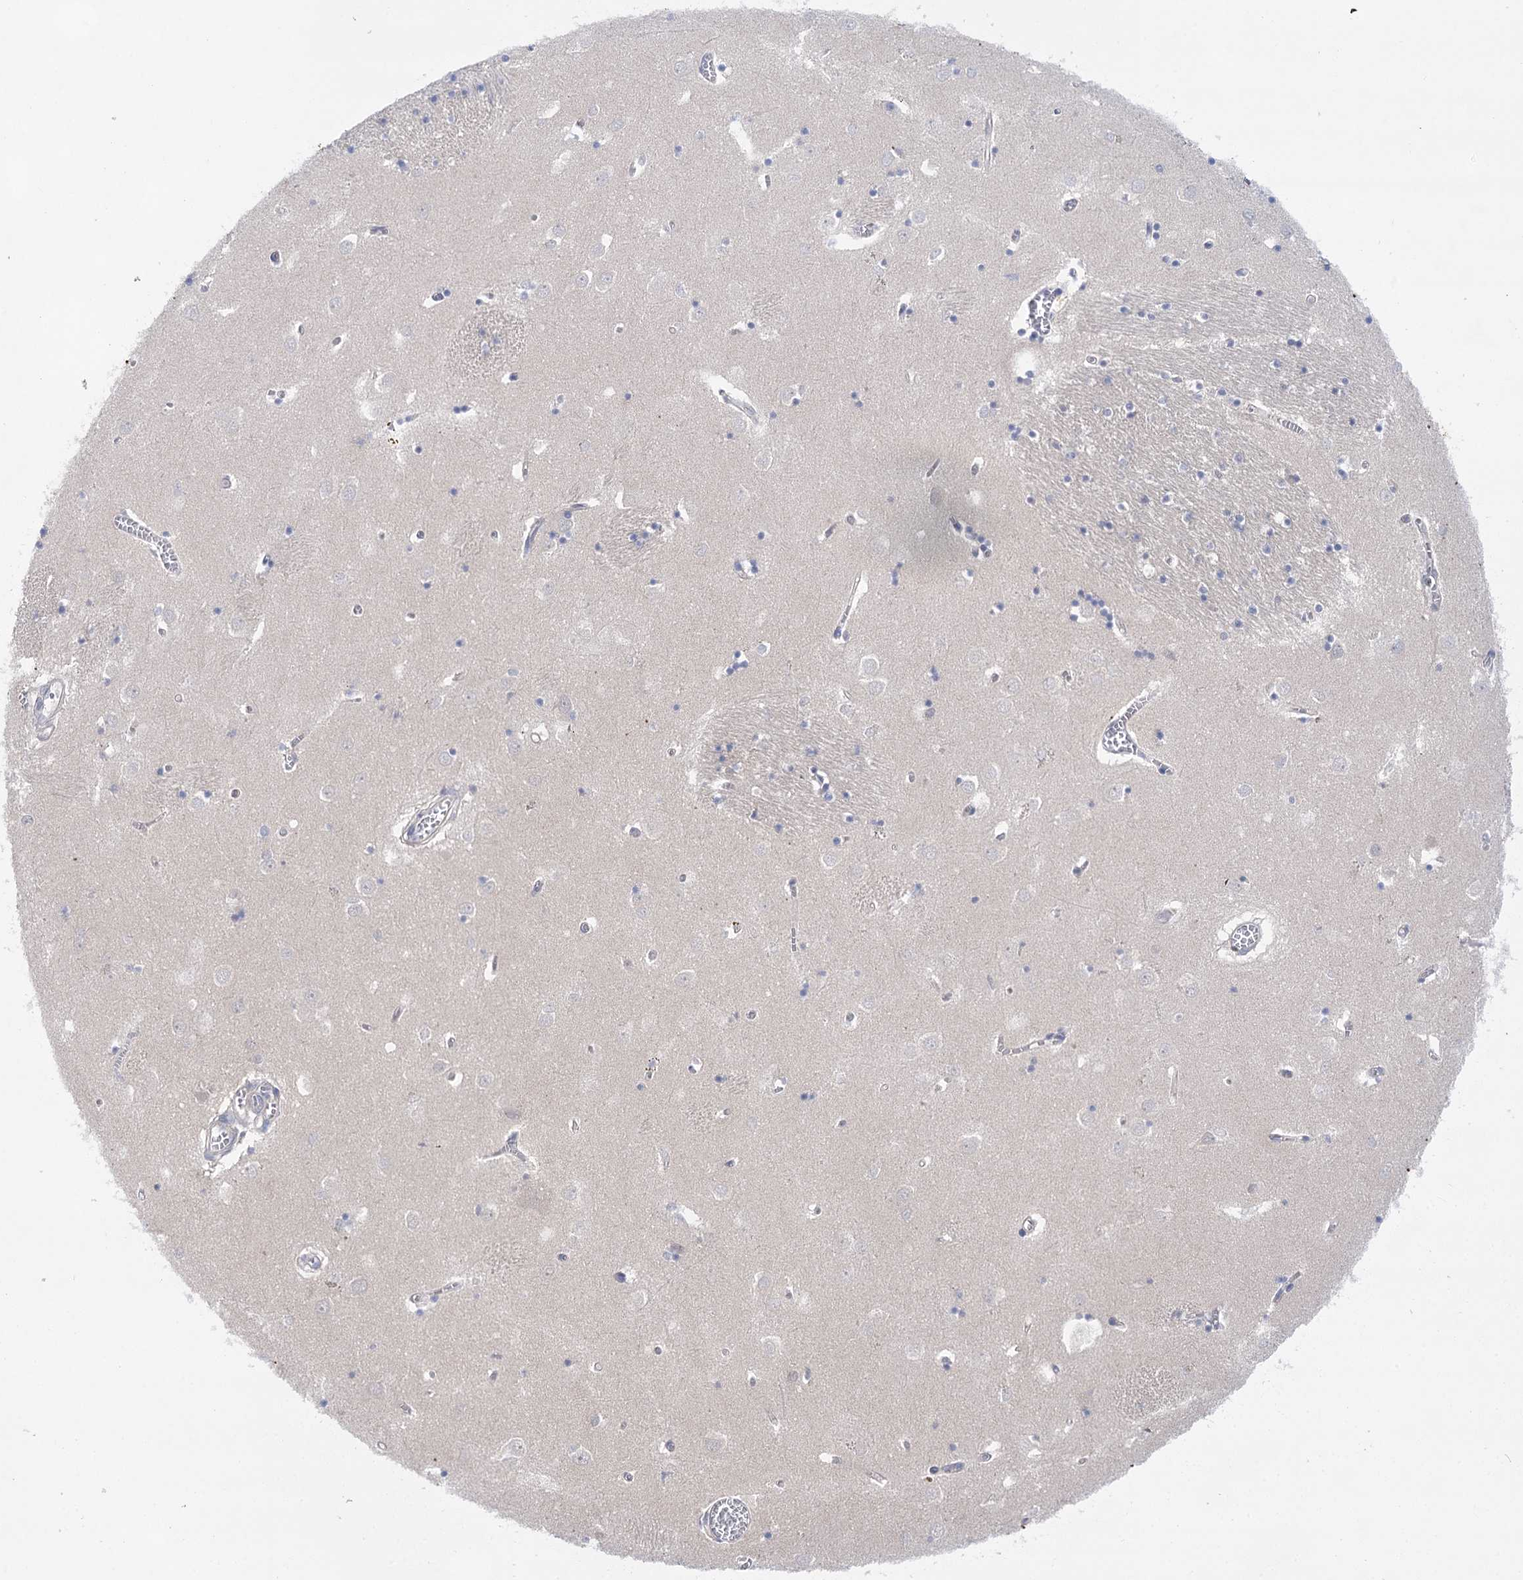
{"staining": {"intensity": "negative", "quantity": "none", "location": "none"}, "tissue": "caudate", "cell_type": "Glial cells", "image_type": "normal", "snomed": [{"axis": "morphology", "description": "Normal tissue, NOS"}, {"axis": "topography", "description": "Lateral ventricle wall"}], "caption": "DAB immunohistochemical staining of normal caudate reveals no significant positivity in glial cells.", "gene": "LALBA", "patient": {"sex": "male", "age": 70}}